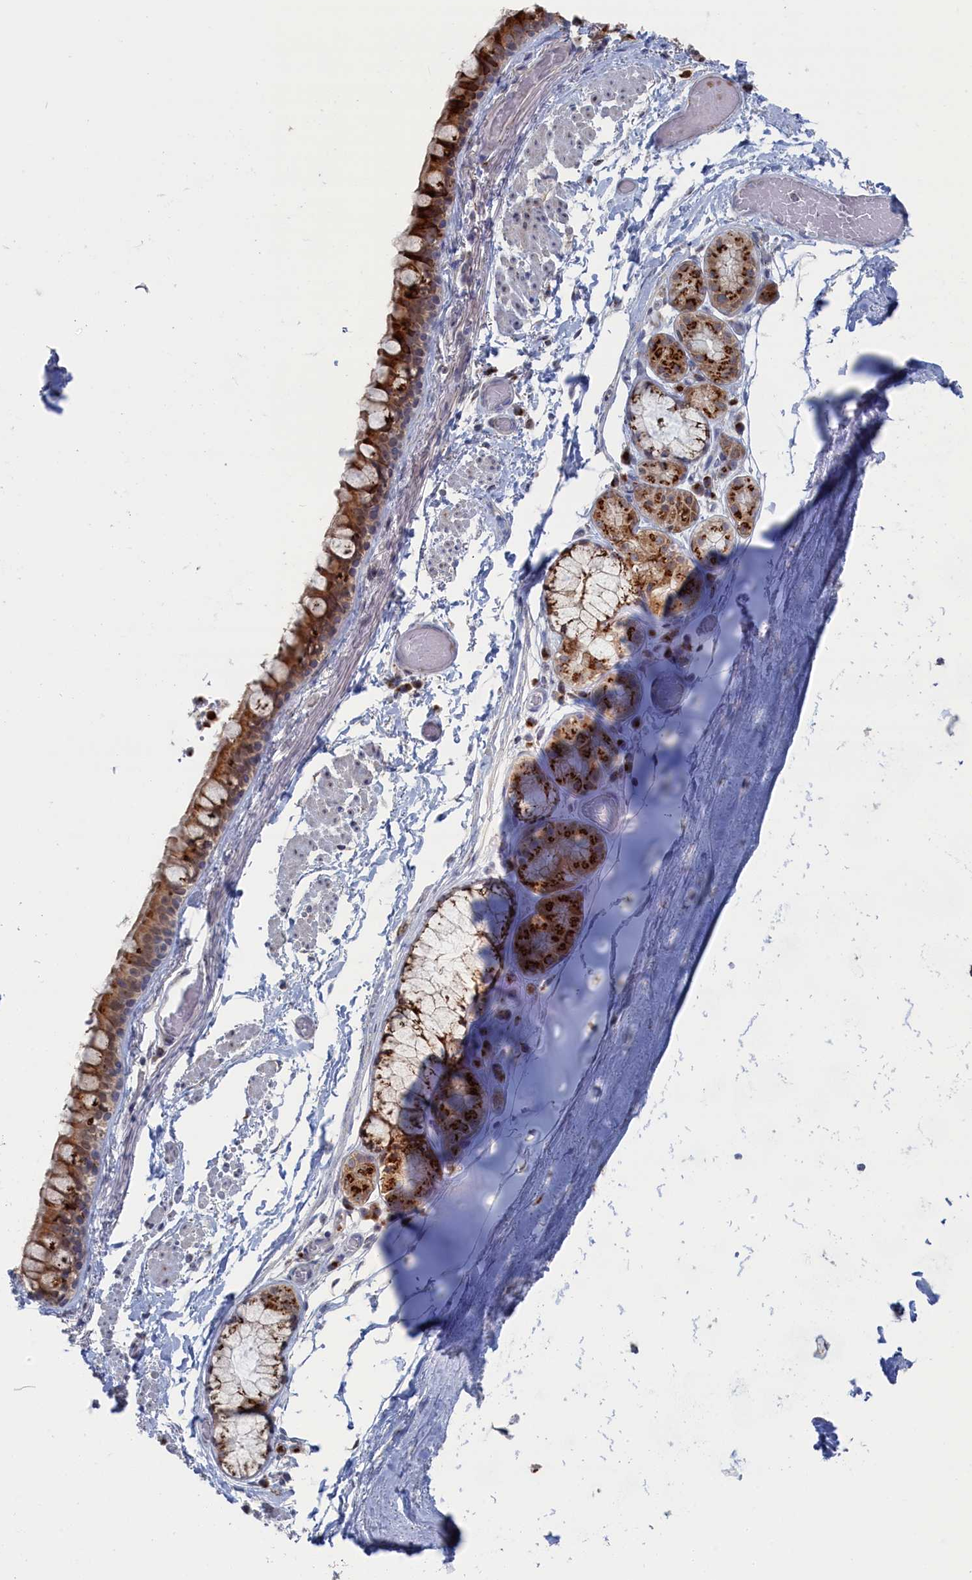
{"staining": {"intensity": "strong", "quantity": ">75%", "location": "cytoplasmic/membranous"}, "tissue": "bronchus", "cell_type": "Respiratory epithelial cells", "image_type": "normal", "snomed": [{"axis": "morphology", "description": "Normal tissue, NOS"}, {"axis": "topography", "description": "Cartilage tissue"}], "caption": "Bronchus stained with a brown dye displays strong cytoplasmic/membranous positive expression in approximately >75% of respiratory epithelial cells.", "gene": "IRX1", "patient": {"sex": "male", "age": 63}}